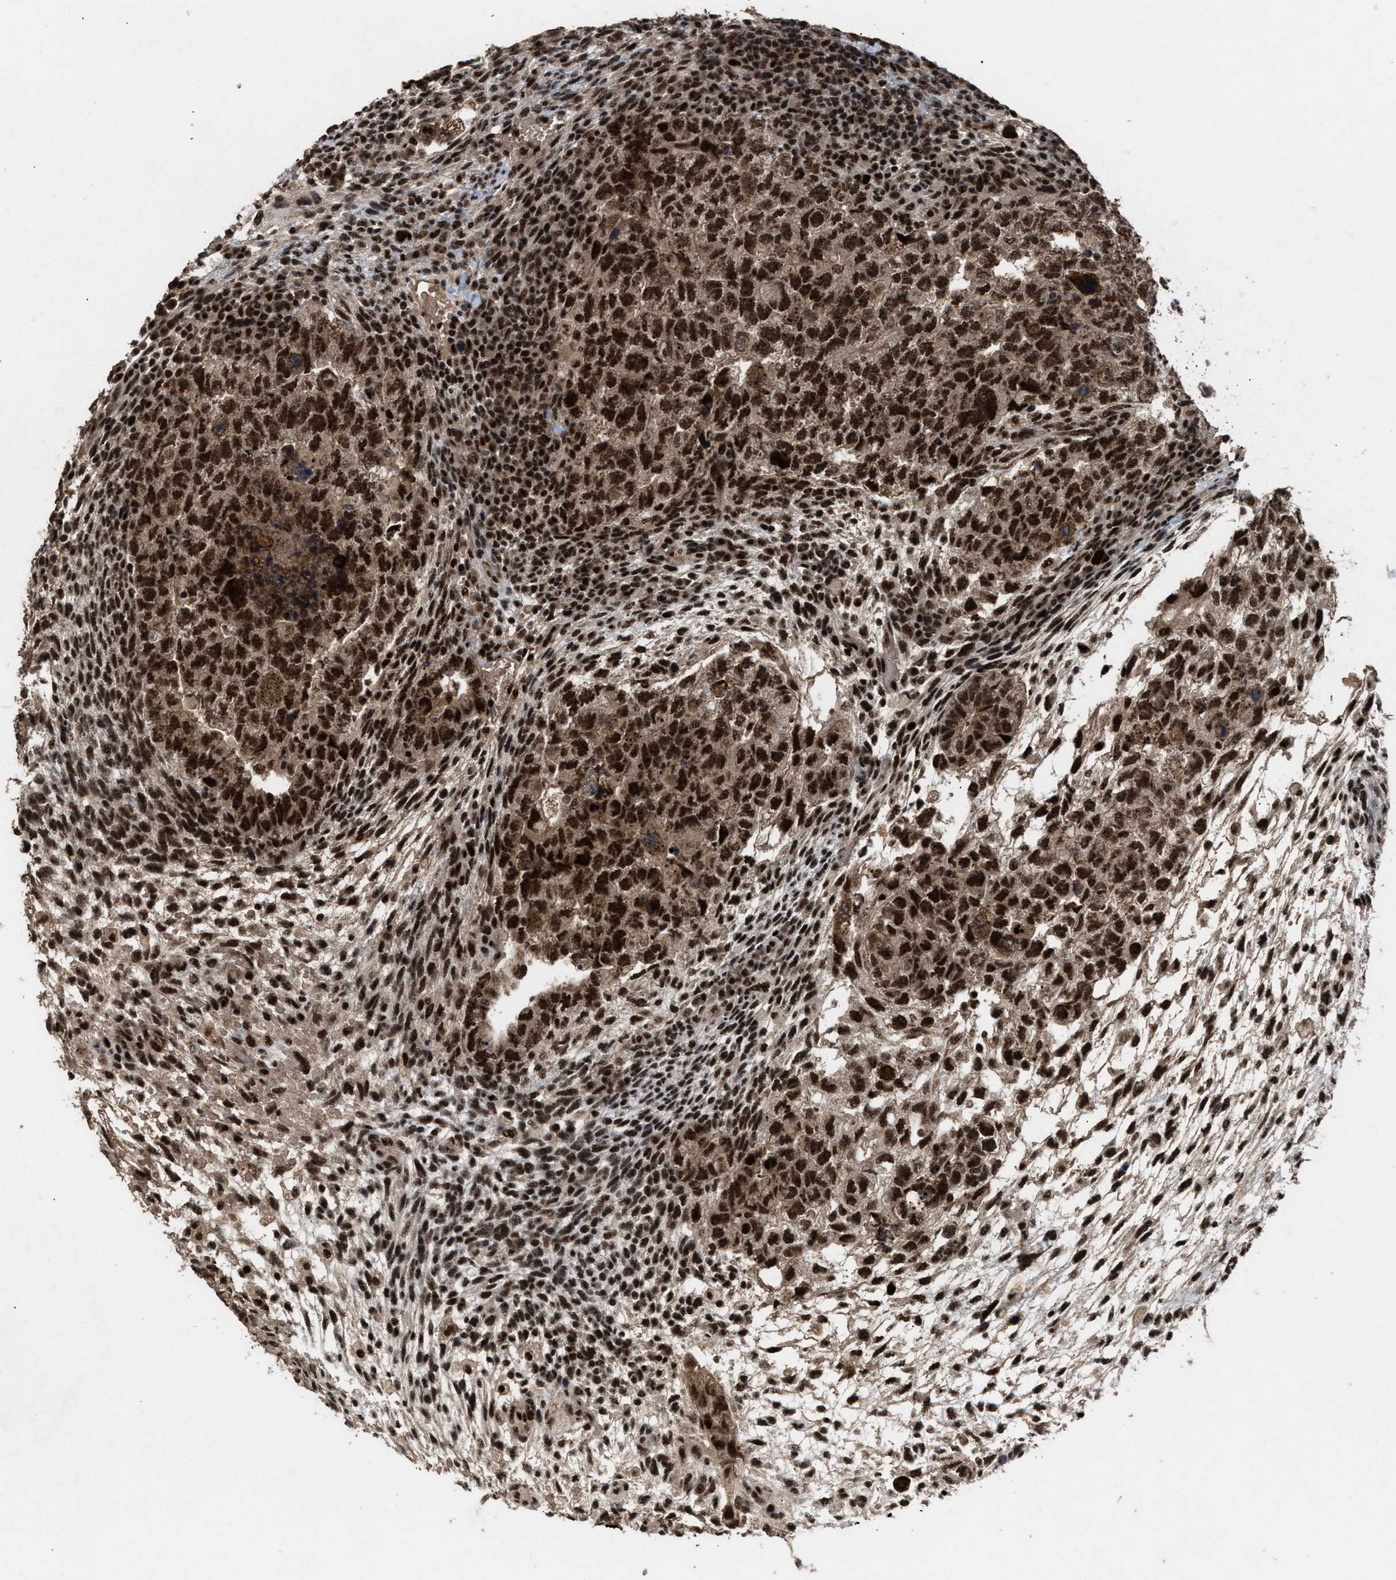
{"staining": {"intensity": "strong", "quantity": ">75%", "location": "cytoplasmic/membranous,nuclear"}, "tissue": "testis cancer", "cell_type": "Tumor cells", "image_type": "cancer", "snomed": [{"axis": "morphology", "description": "Carcinoma, Embryonal, NOS"}, {"axis": "topography", "description": "Testis"}], "caption": "Testis cancer stained with DAB immunohistochemistry (IHC) reveals high levels of strong cytoplasmic/membranous and nuclear expression in approximately >75% of tumor cells.", "gene": "PRPF4", "patient": {"sex": "male", "age": 36}}